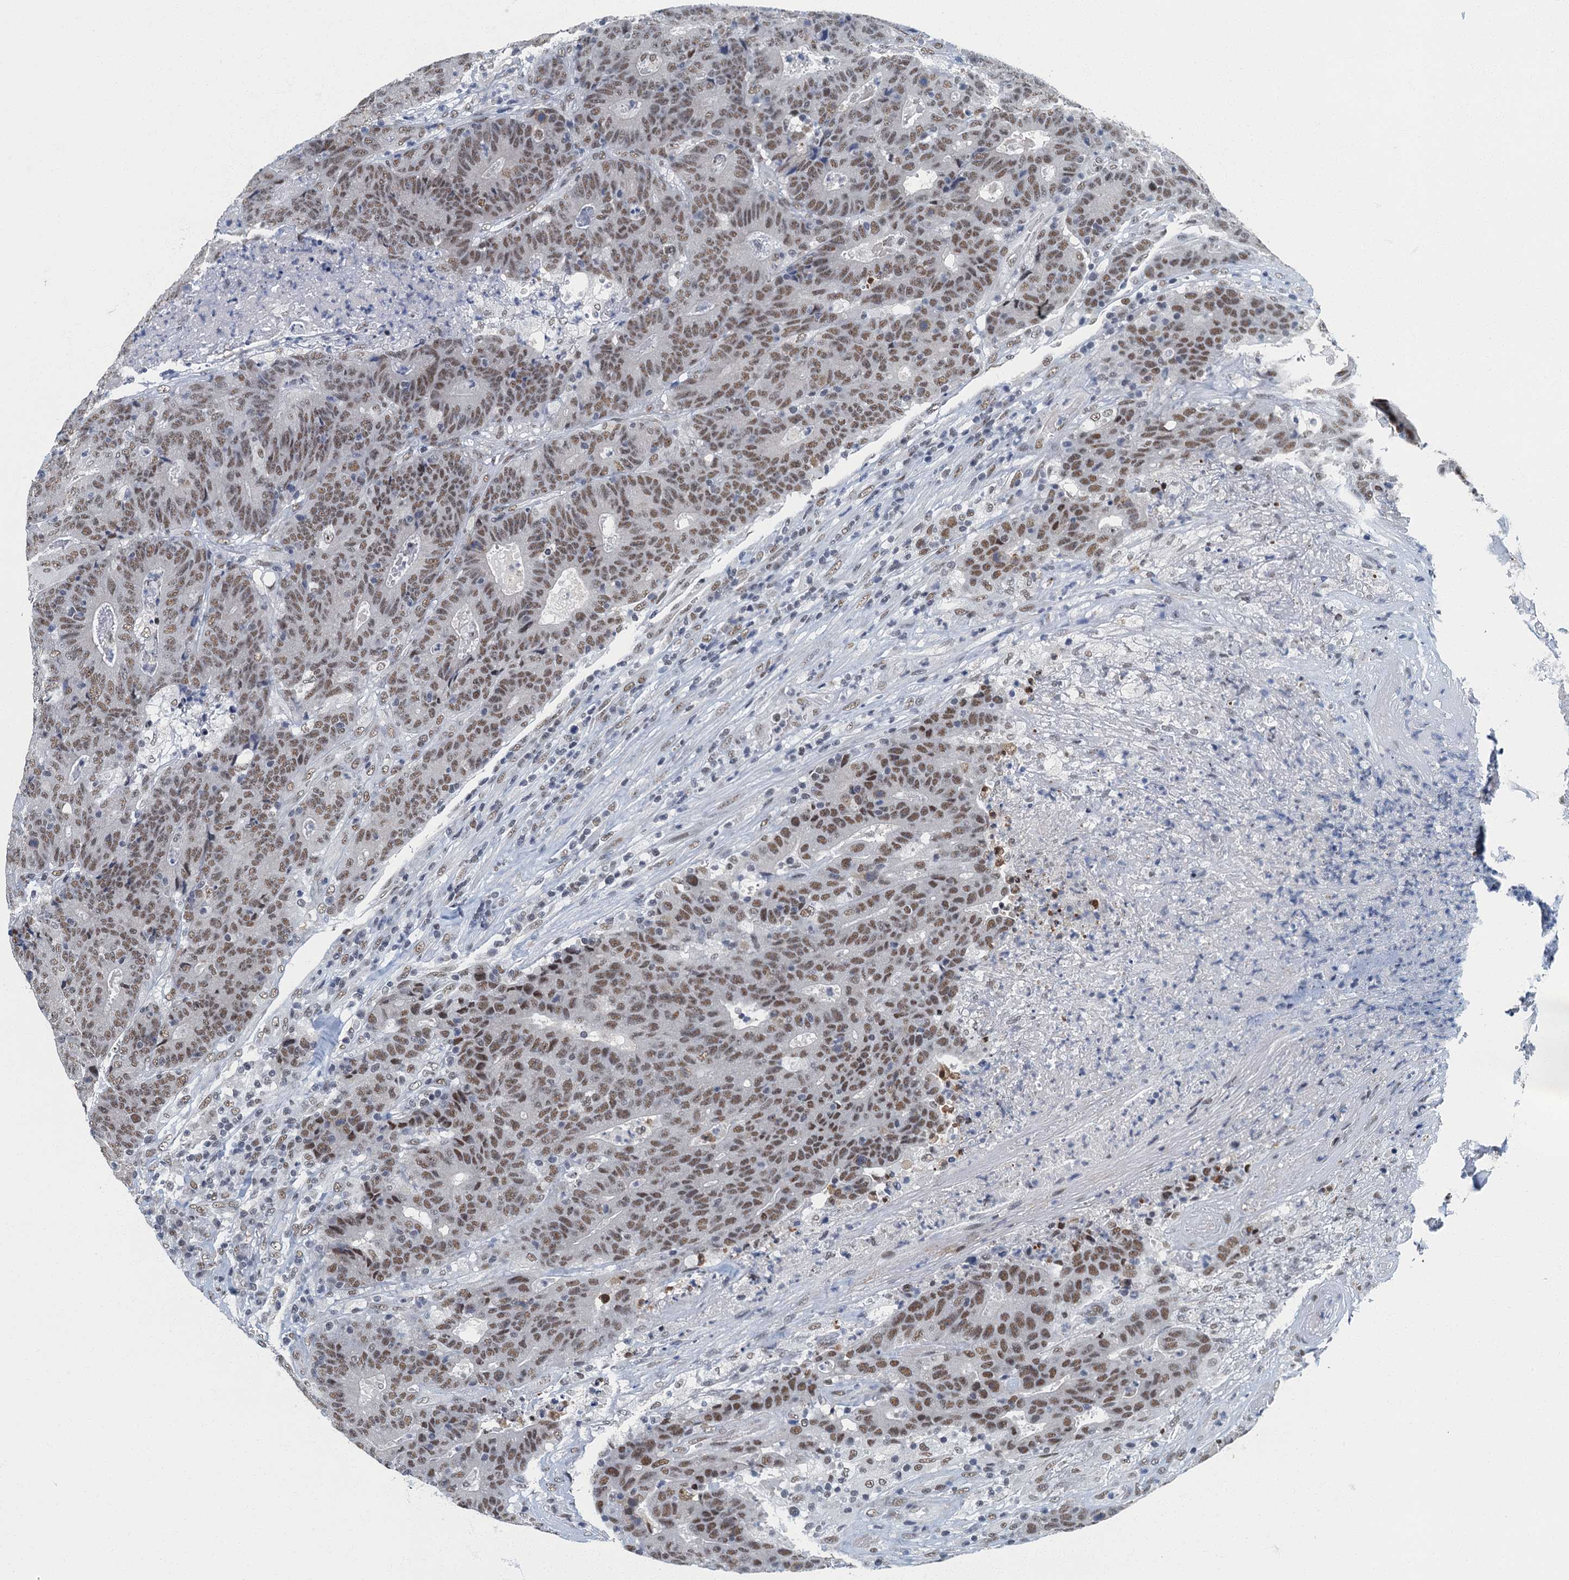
{"staining": {"intensity": "moderate", "quantity": ">75%", "location": "nuclear"}, "tissue": "colorectal cancer", "cell_type": "Tumor cells", "image_type": "cancer", "snomed": [{"axis": "morphology", "description": "Adenocarcinoma, NOS"}, {"axis": "topography", "description": "Colon"}], "caption": "Adenocarcinoma (colorectal) stained with immunohistochemistry (IHC) demonstrates moderate nuclear expression in about >75% of tumor cells.", "gene": "GADL1", "patient": {"sex": "female", "age": 75}}